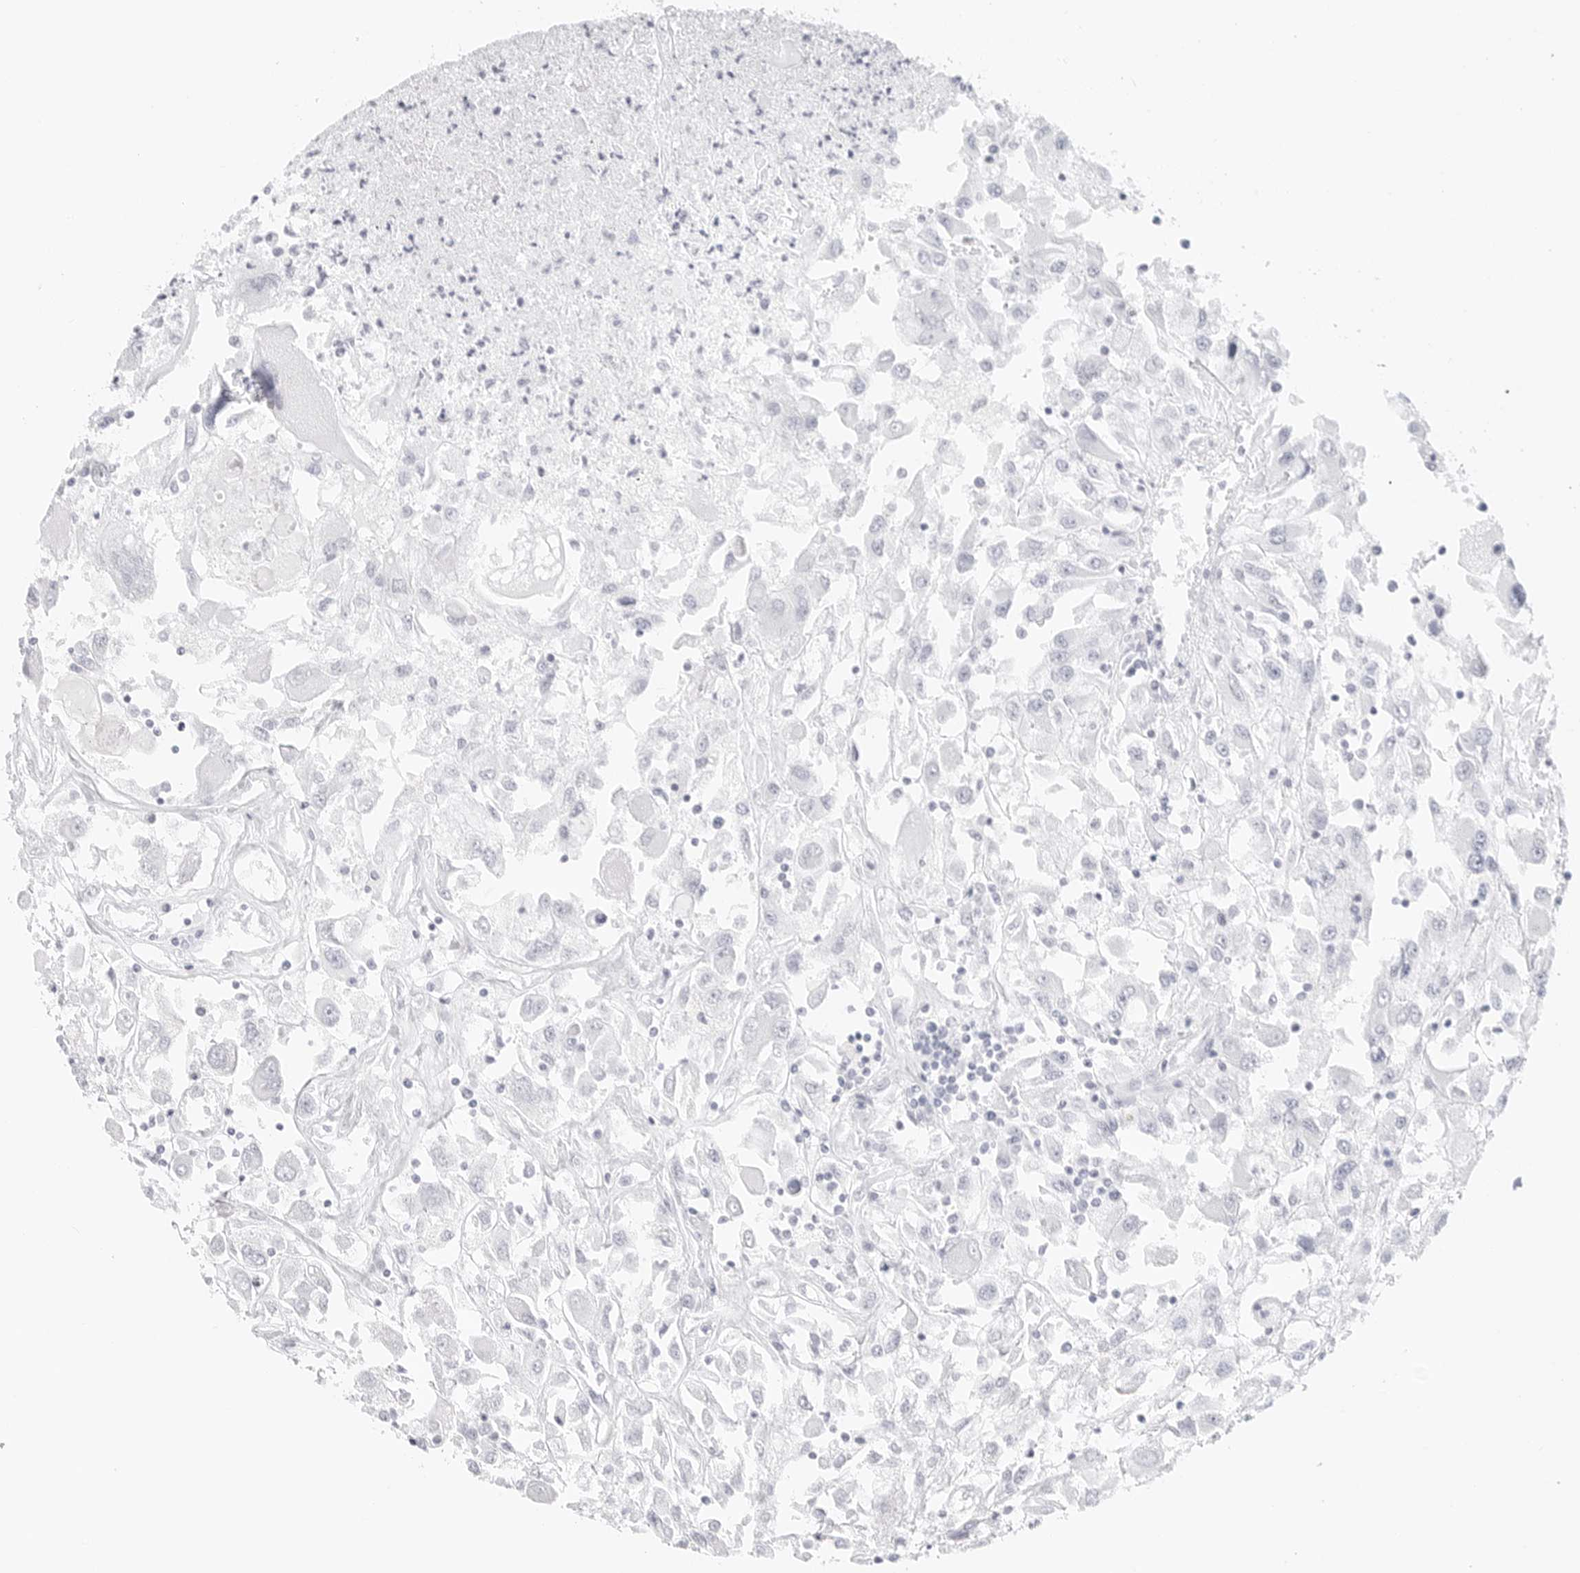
{"staining": {"intensity": "negative", "quantity": "none", "location": "none"}, "tissue": "renal cancer", "cell_type": "Tumor cells", "image_type": "cancer", "snomed": [{"axis": "morphology", "description": "Adenocarcinoma, NOS"}, {"axis": "topography", "description": "Kidney"}], "caption": "Renal cancer was stained to show a protein in brown. There is no significant expression in tumor cells.", "gene": "TFF2", "patient": {"sex": "female", "age": 52}}